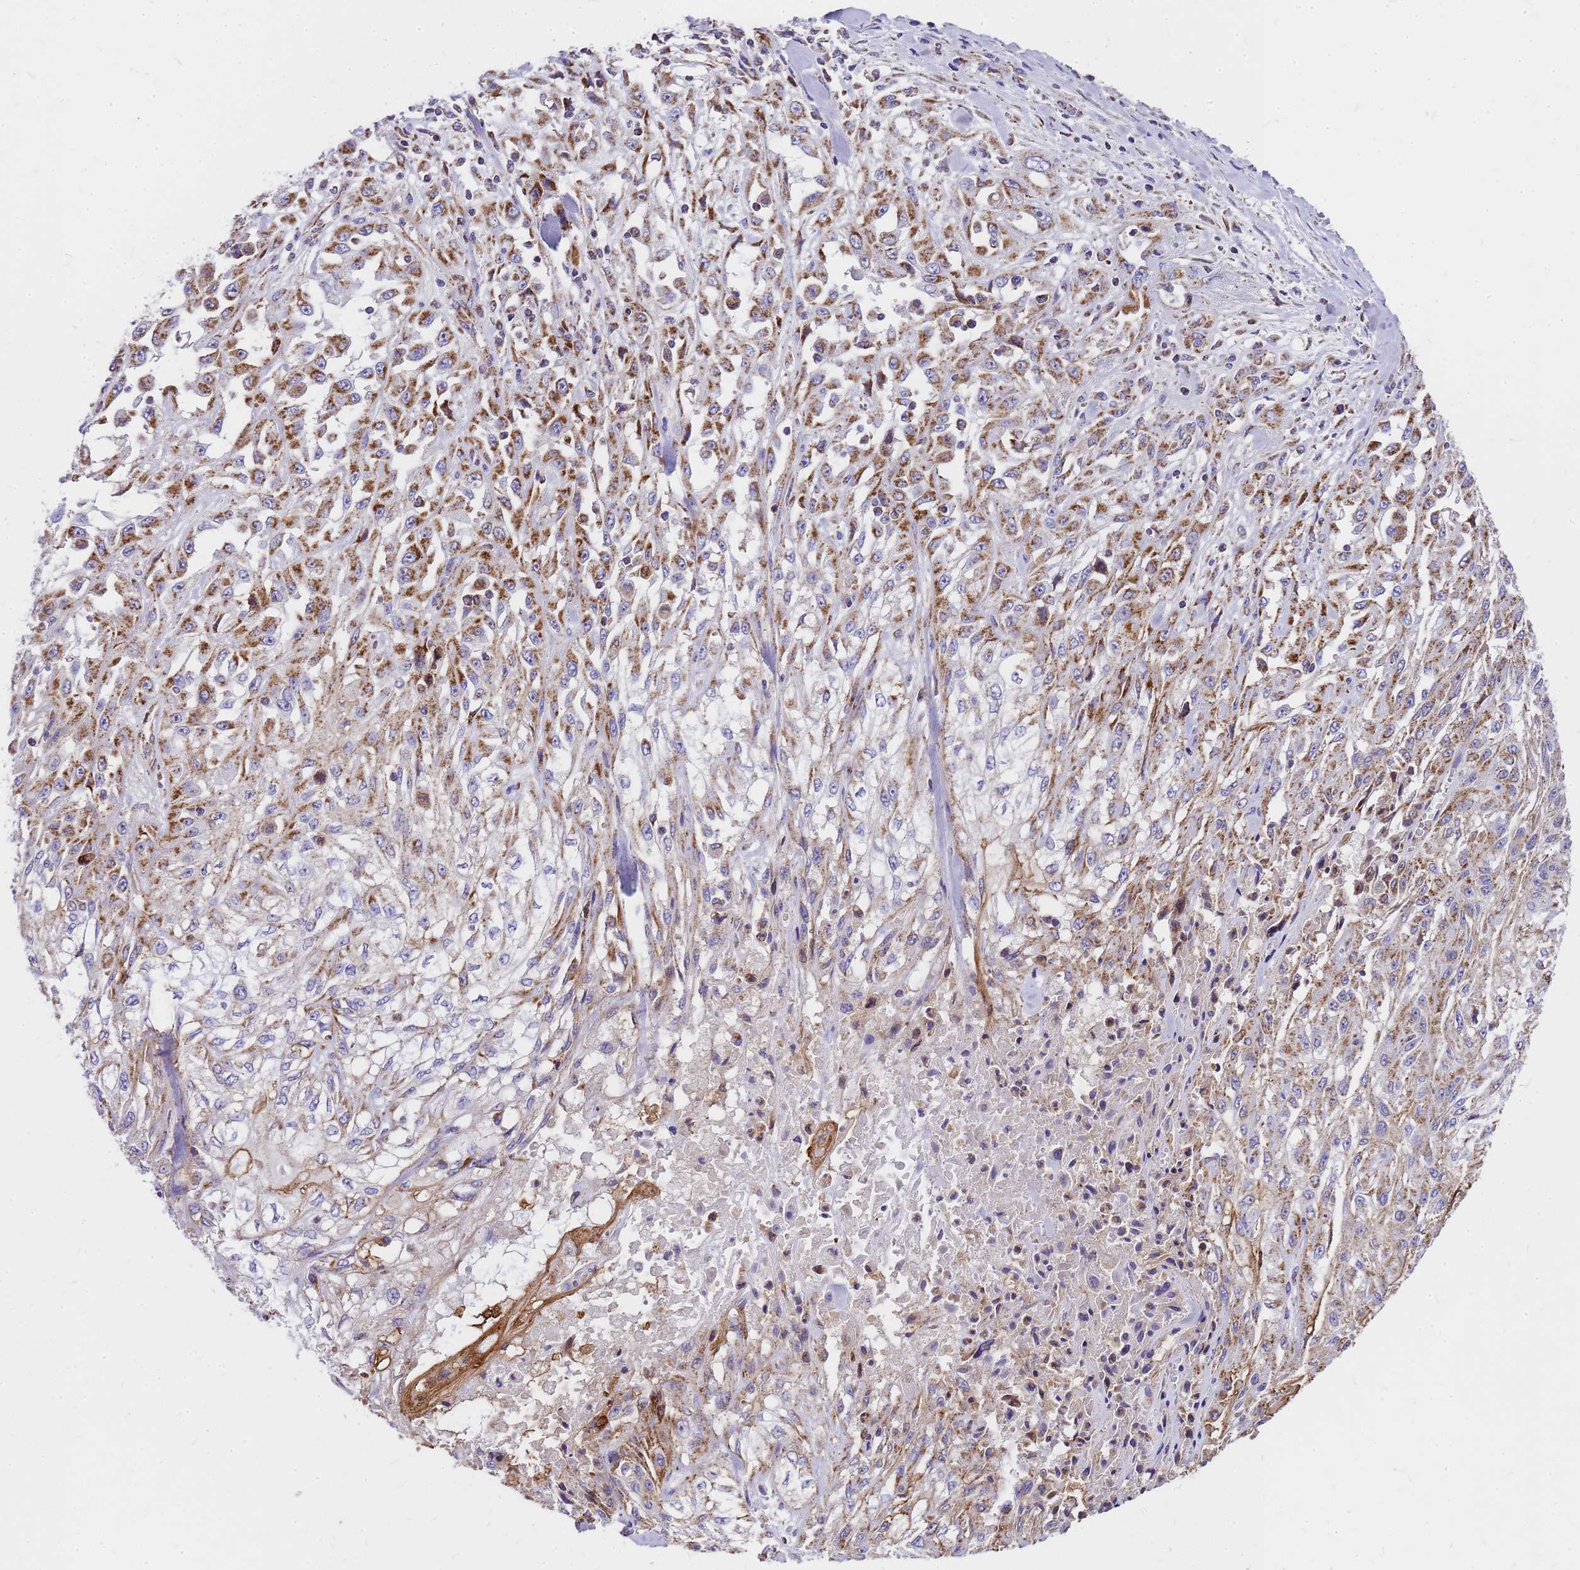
{"staining": {"intensity": "moderate", "quantity": ">75%", "location": "cytoplasmic/membranous"}, "tissue": "skin cancer", "cell_type": "Tumor cells", "image_type": "cancer", "snomed": [{"axis": "morphology", "description": "Squamous cell carcinoma, NOS"}, {"axis": "morphology", "description": "Squamous cell carcinoma, metastatic, NOS"}, {"axis": "topography", "description": "Skin"}, {"axis": "topography", "description": "Lymph node"}], "caption": "Immunohistochemistry (IHC) photomicrograph of skin cancer (metastatic squamous cell carcinoma) stained for a protein (brown), which demonstrates medium levels of moderate cytoplasmic/membranous expression in about >75% of tumor cells.", "gene": "MRPS26", "patient": {"sex": "male", "age": 75}}